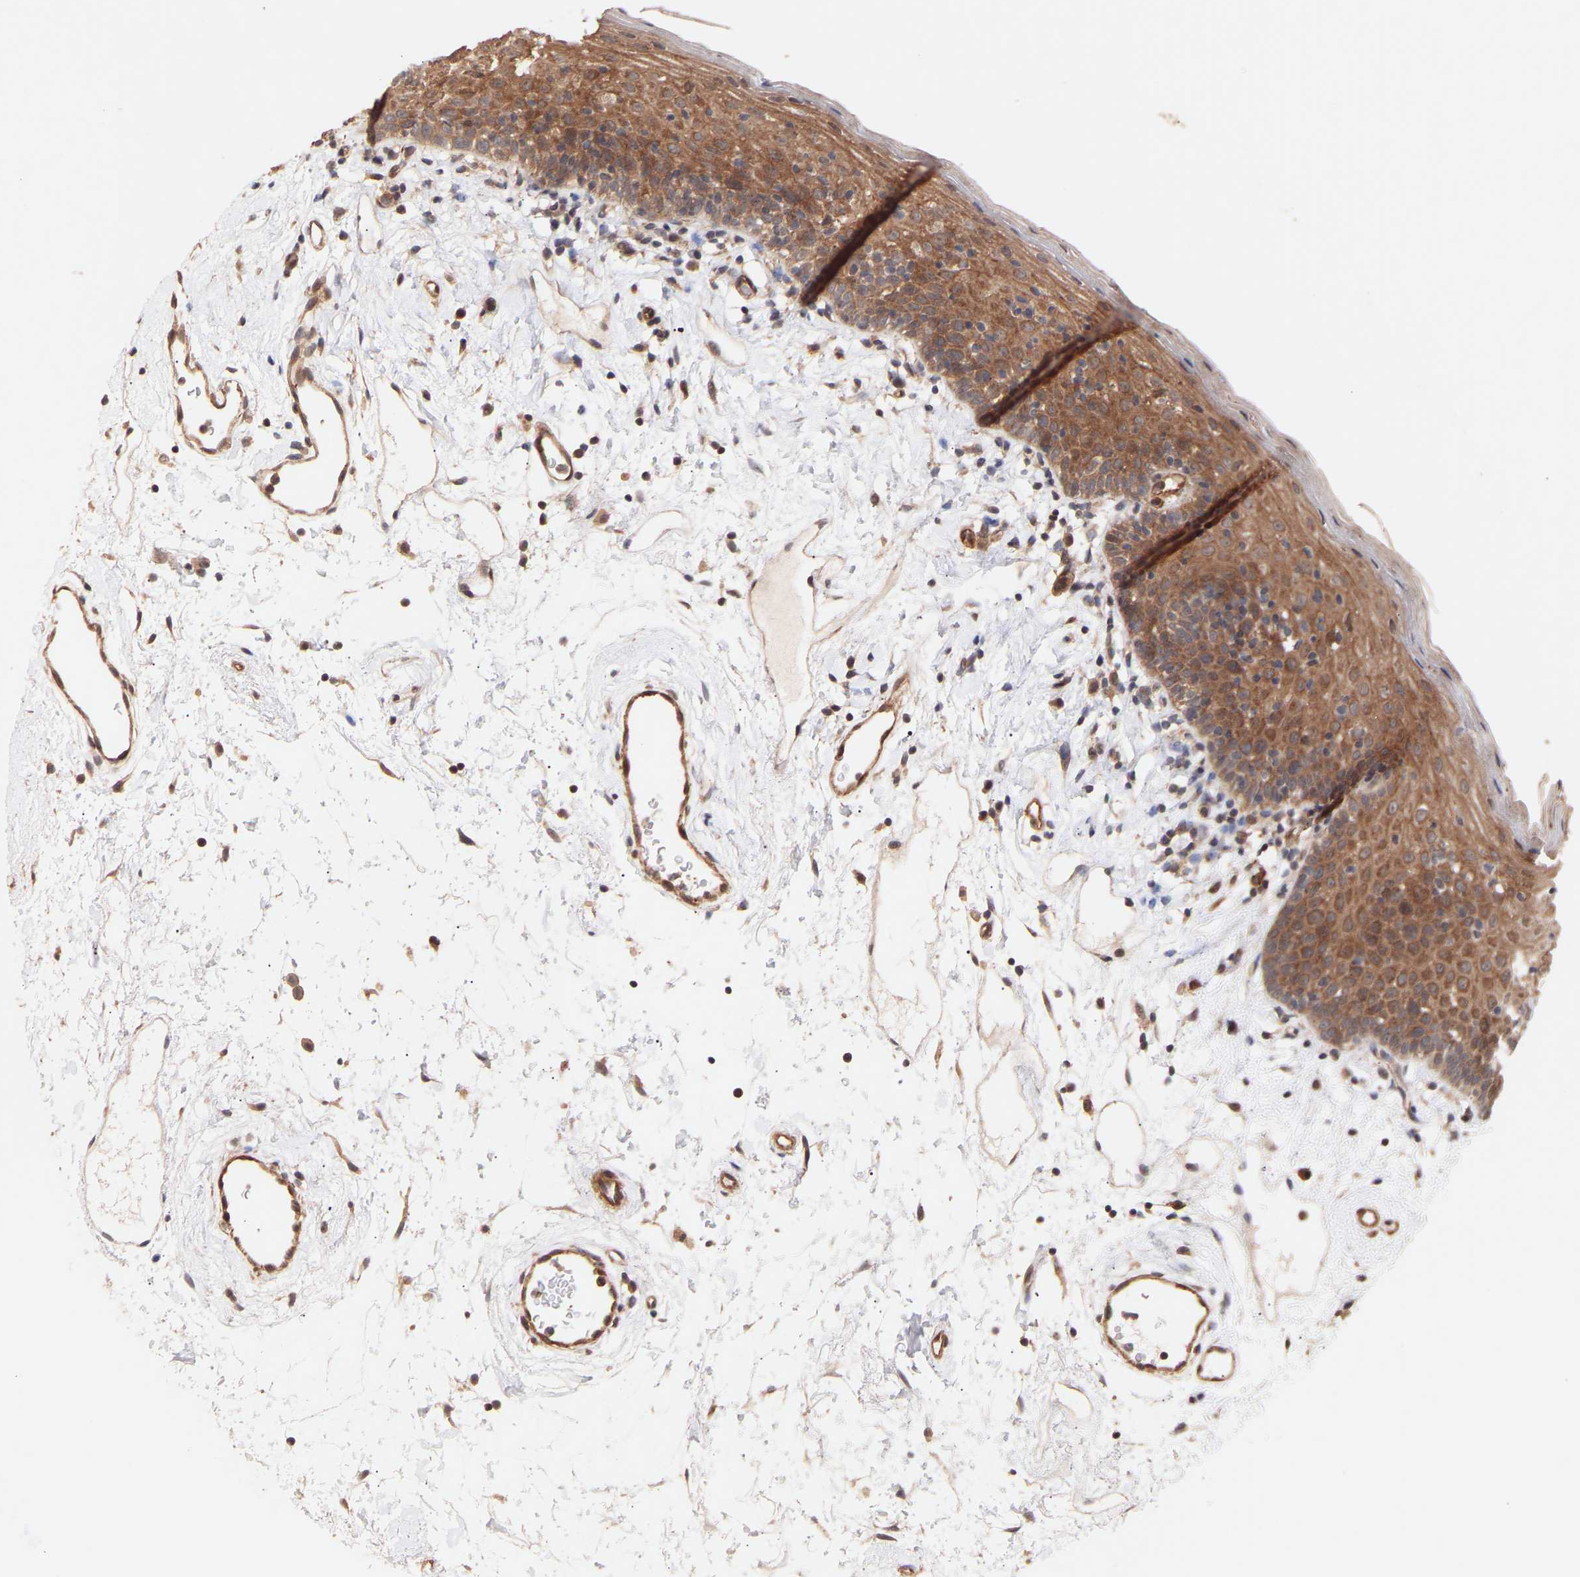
{"staining": {"intensity": "moderate", "quantity": ">75%", "location": "cytoplasmic/membranous"}, "tissue": "oral mucosa", "cell_type": "Squamous epithelial cells", "image_type": "normal", "snomed": [{"axis": "morphology", "description": "Normal tissue, NOS"}, {"axis": "topography", "description": "Oral tissue"}], "caption": "Oral mucosa stained with DAB (3,3'-diaminobenzidine) immunohistochemistry displays medium levels of moderate cytoplasmic/membranous staining in approximately >75% of squamous epithelial cells. Using DAB (brown) and hematoxylin (blue) stains, captured at high magnification using brightfield microscopy.", "gene": "PDLIM5", "patient": {"sex": "male", "age": 66}}